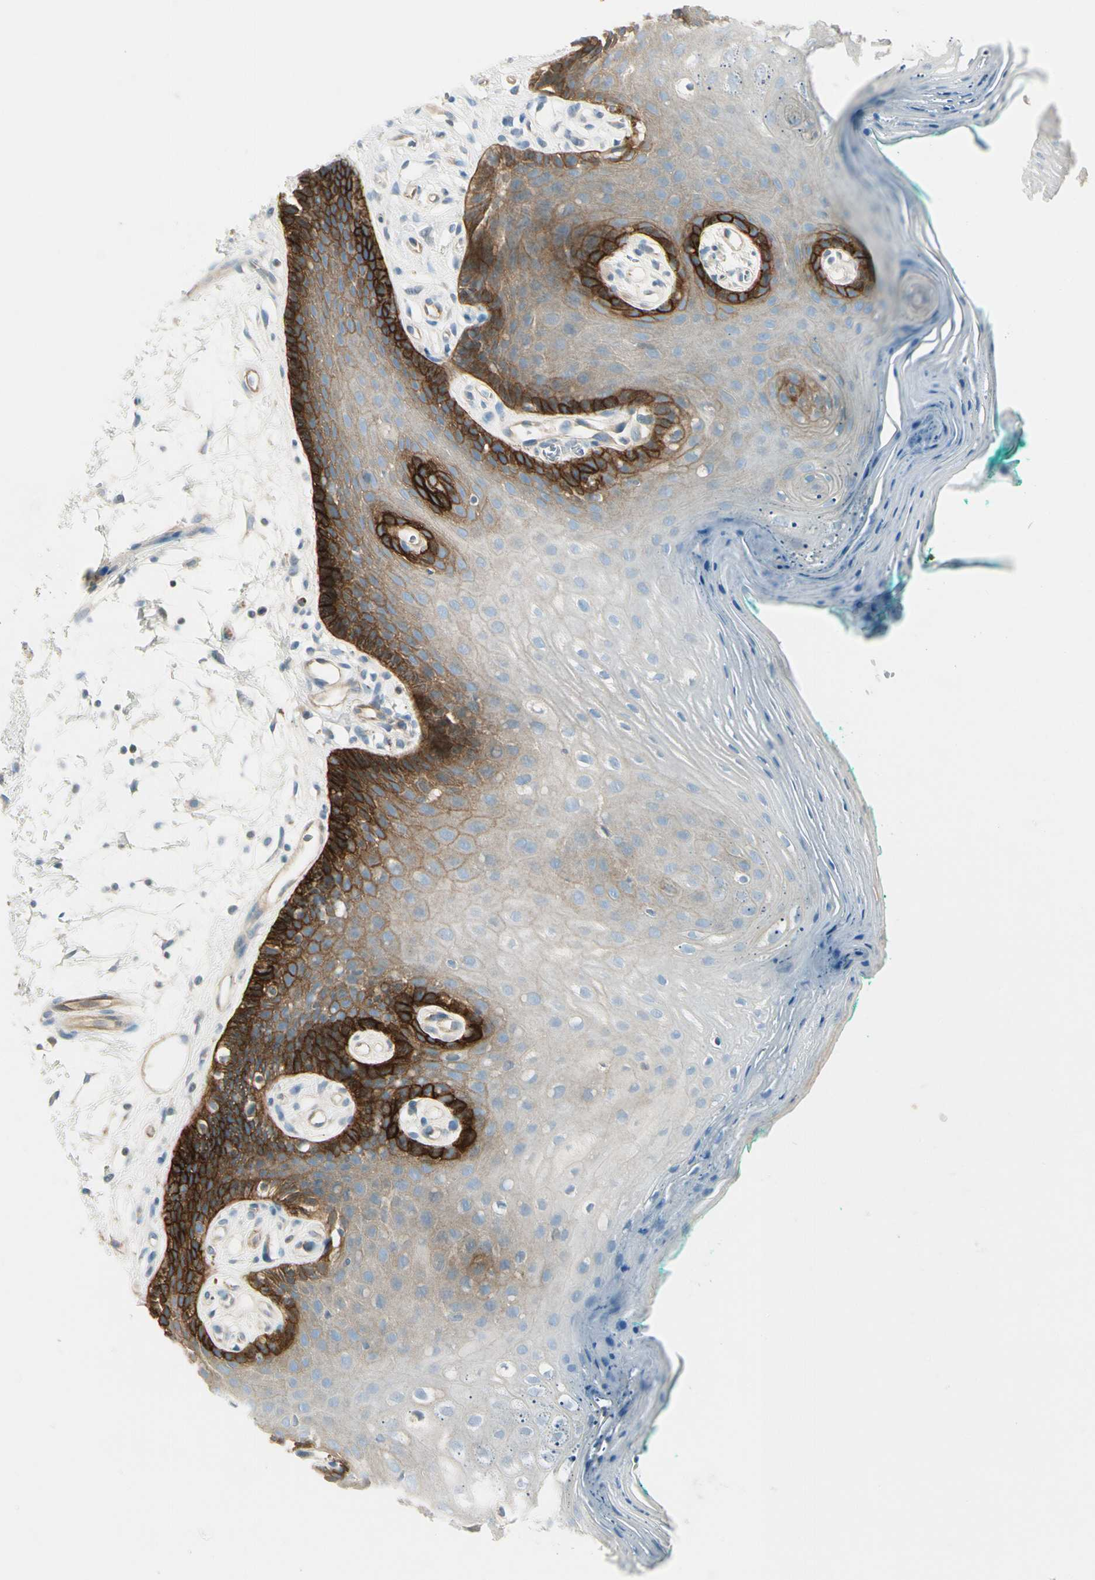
{"staining": {"intensity": "strong", "quantity": "25%-75%", "location": "cytoplasmic/membranous"}, "tissue": "oral mucosa", "cell_type": "Squamous epithelial cells", "image_type": "normal", "snomed": [{"axis": "morphology", "description": "Normal tissue, NOS"}, {"axis": "topography", "description": "Skeletal muscle"}, {"axis": "topography", "description": "Oral tissue"}, {"axis": "topography", "description": "Peripheral nerve tissue"}], "caption": "Protein expression analysis of unremarkable human oral mucosa reveals strong cytoplasmic/membranous staining in approximately 25%-75% of squamous epithelial cells. The protein of interest is stained brown, and the nuclei are stained in blue (DAB (3,3'-diaminobenzidine) IHC with brightfield microscopy, high magnification).", "gene": "ITGA3", "patient": {"sex": "female", "age": 84}}